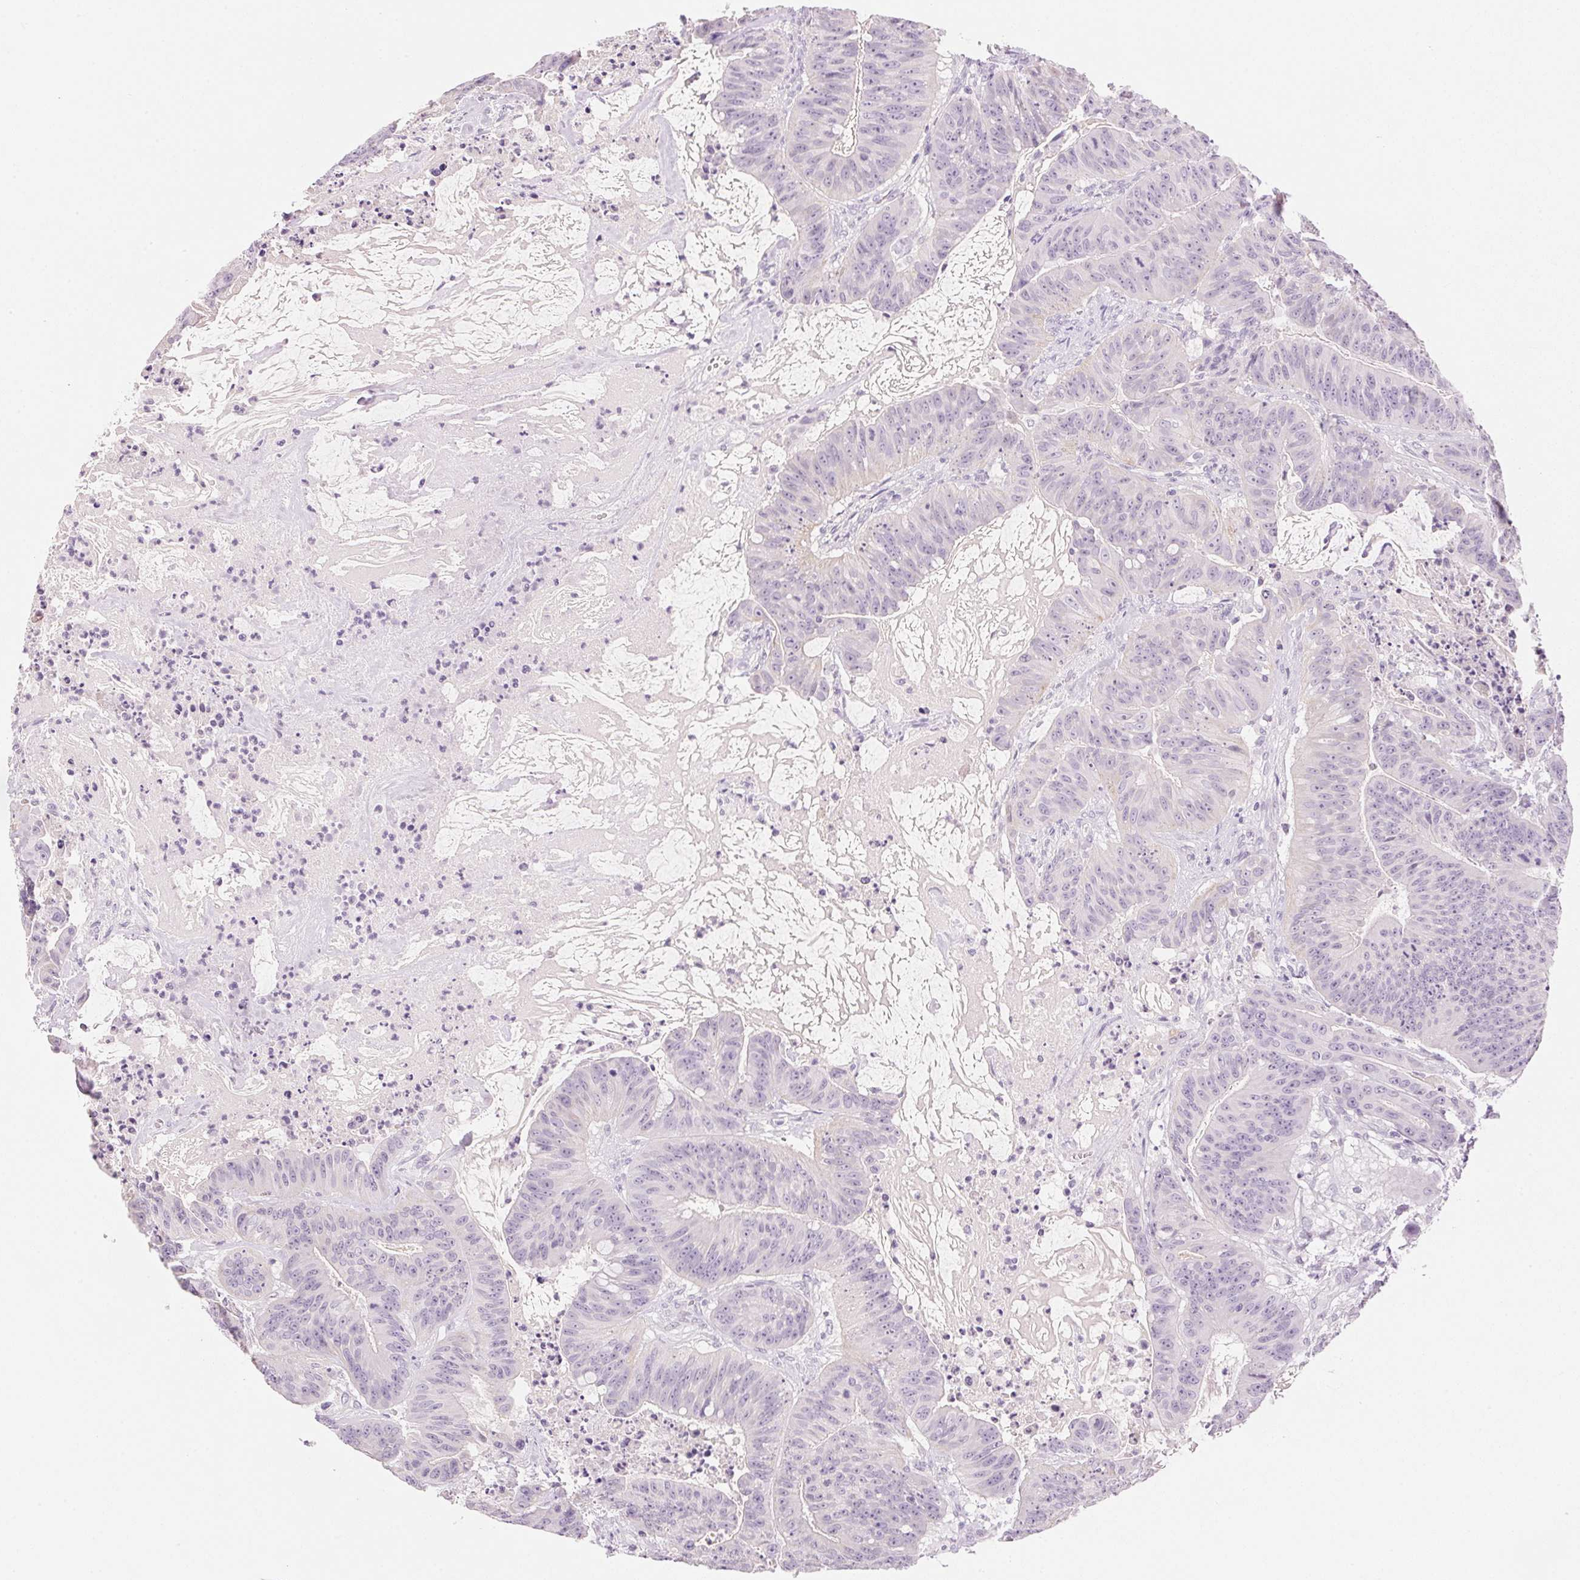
{"staining": {"intensity": "negative", "quantity": "none", "location": "none"}, "tissue": "colorectal cancer", "cell_type": "Tumor cells", "image_type": "cancer", "snomed": [{"axis": "morphology", "description": "Adenocarcinoma, NOS"}, {"axis": "topography", "description": "Colon"}], "caption": "IHC micrograph of colorectal cancer (adenocarcinoma) stained for a protein (brown), which exhibits no expression in tumor cells.", "gene": "HSD17B2", "patient": {"sex": "male", "age": 33}}